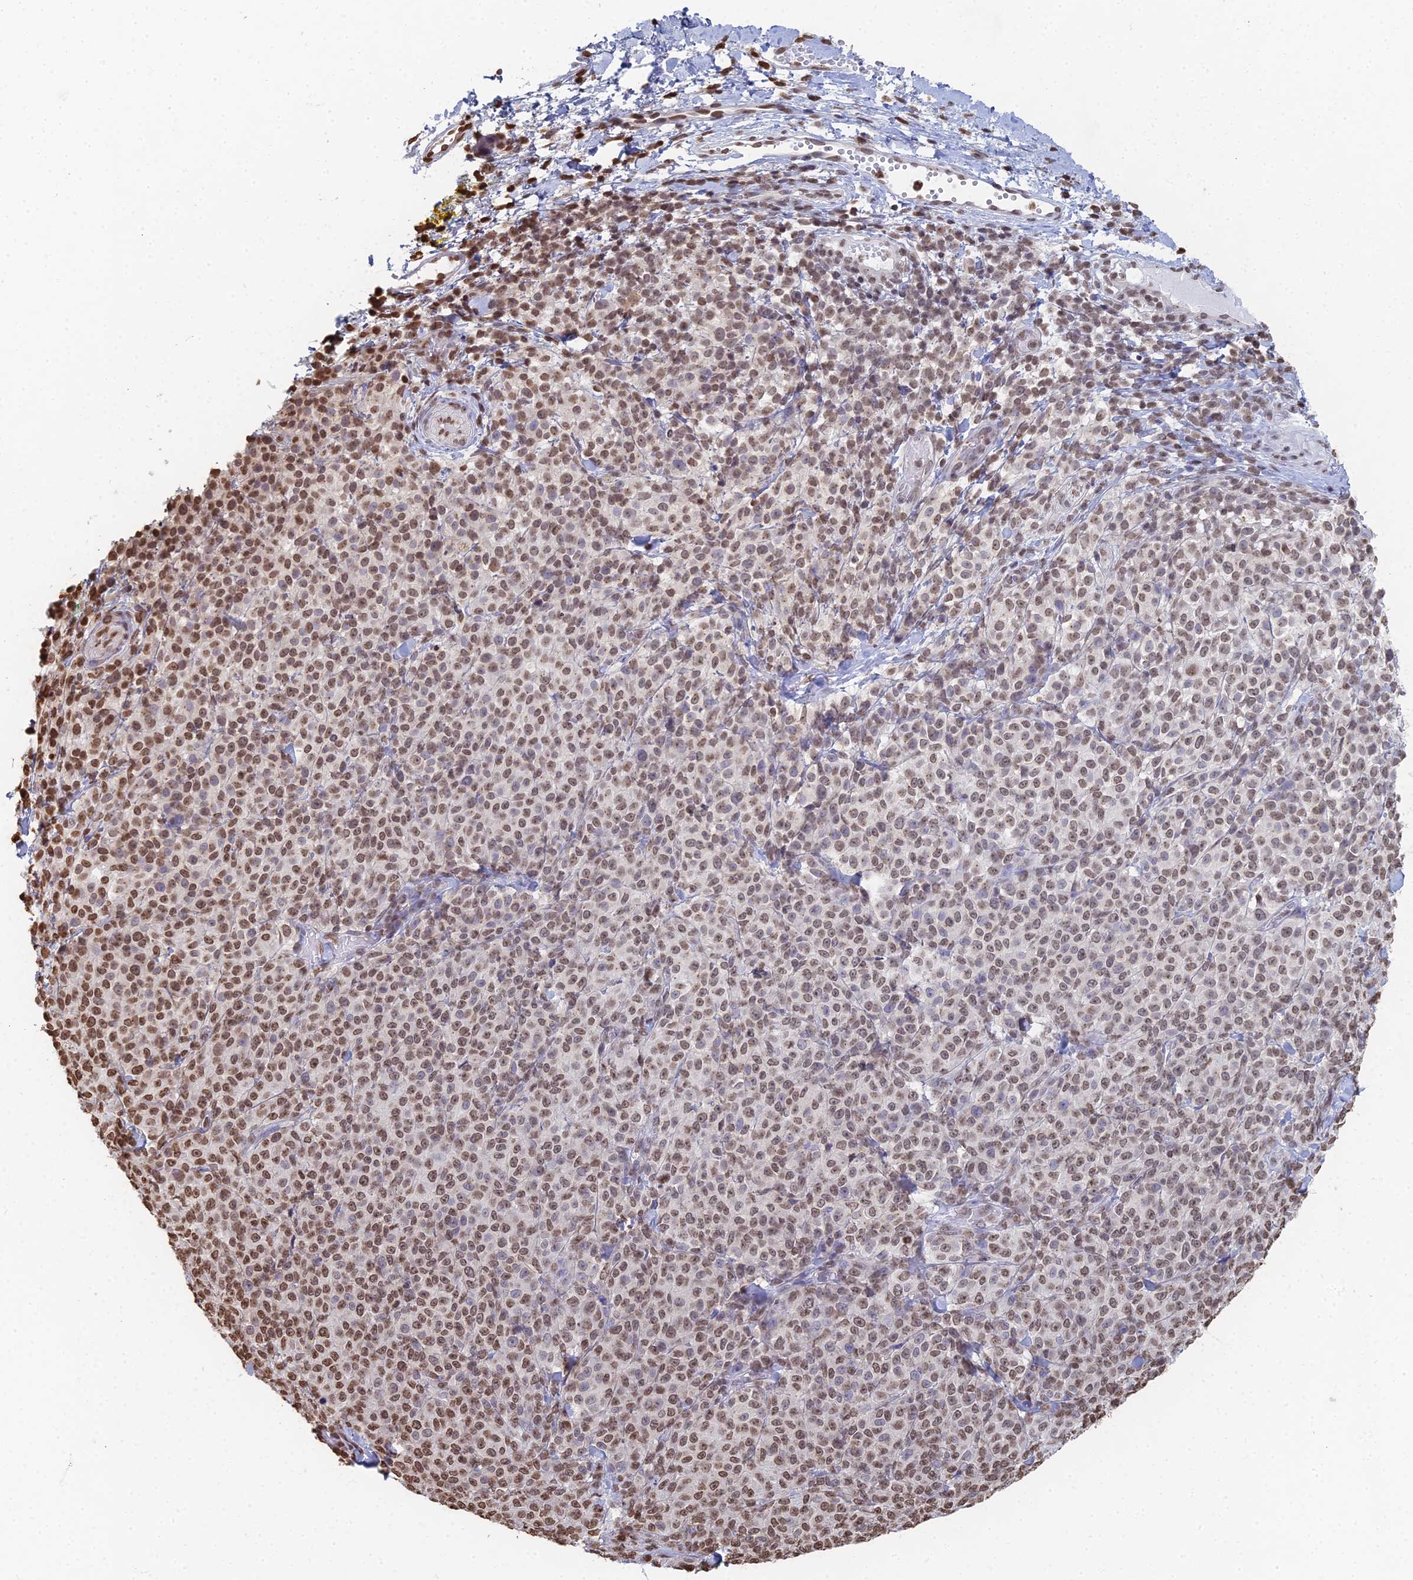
{"staining": {"intensity": "moderate", "quantity": ">75%", "location": "nuclear"}, "tissue": "melanoma", "cell_type": "Tumor cells", "image_type": "cancer", "snomed": [{"axis": "morphology", "description": "Normal tissue, NOS"}, {"axis": "morphology", "description": "Malignant melanoma, NOS"}, {"axis": "topography", "description": "Skin"}], "caption": "Malignant melanoma stained for a protein displays moderate nuclear positivity in tumor cells.", "gene": "GBP3", "patient": {"sex": "female", "age": 34}}